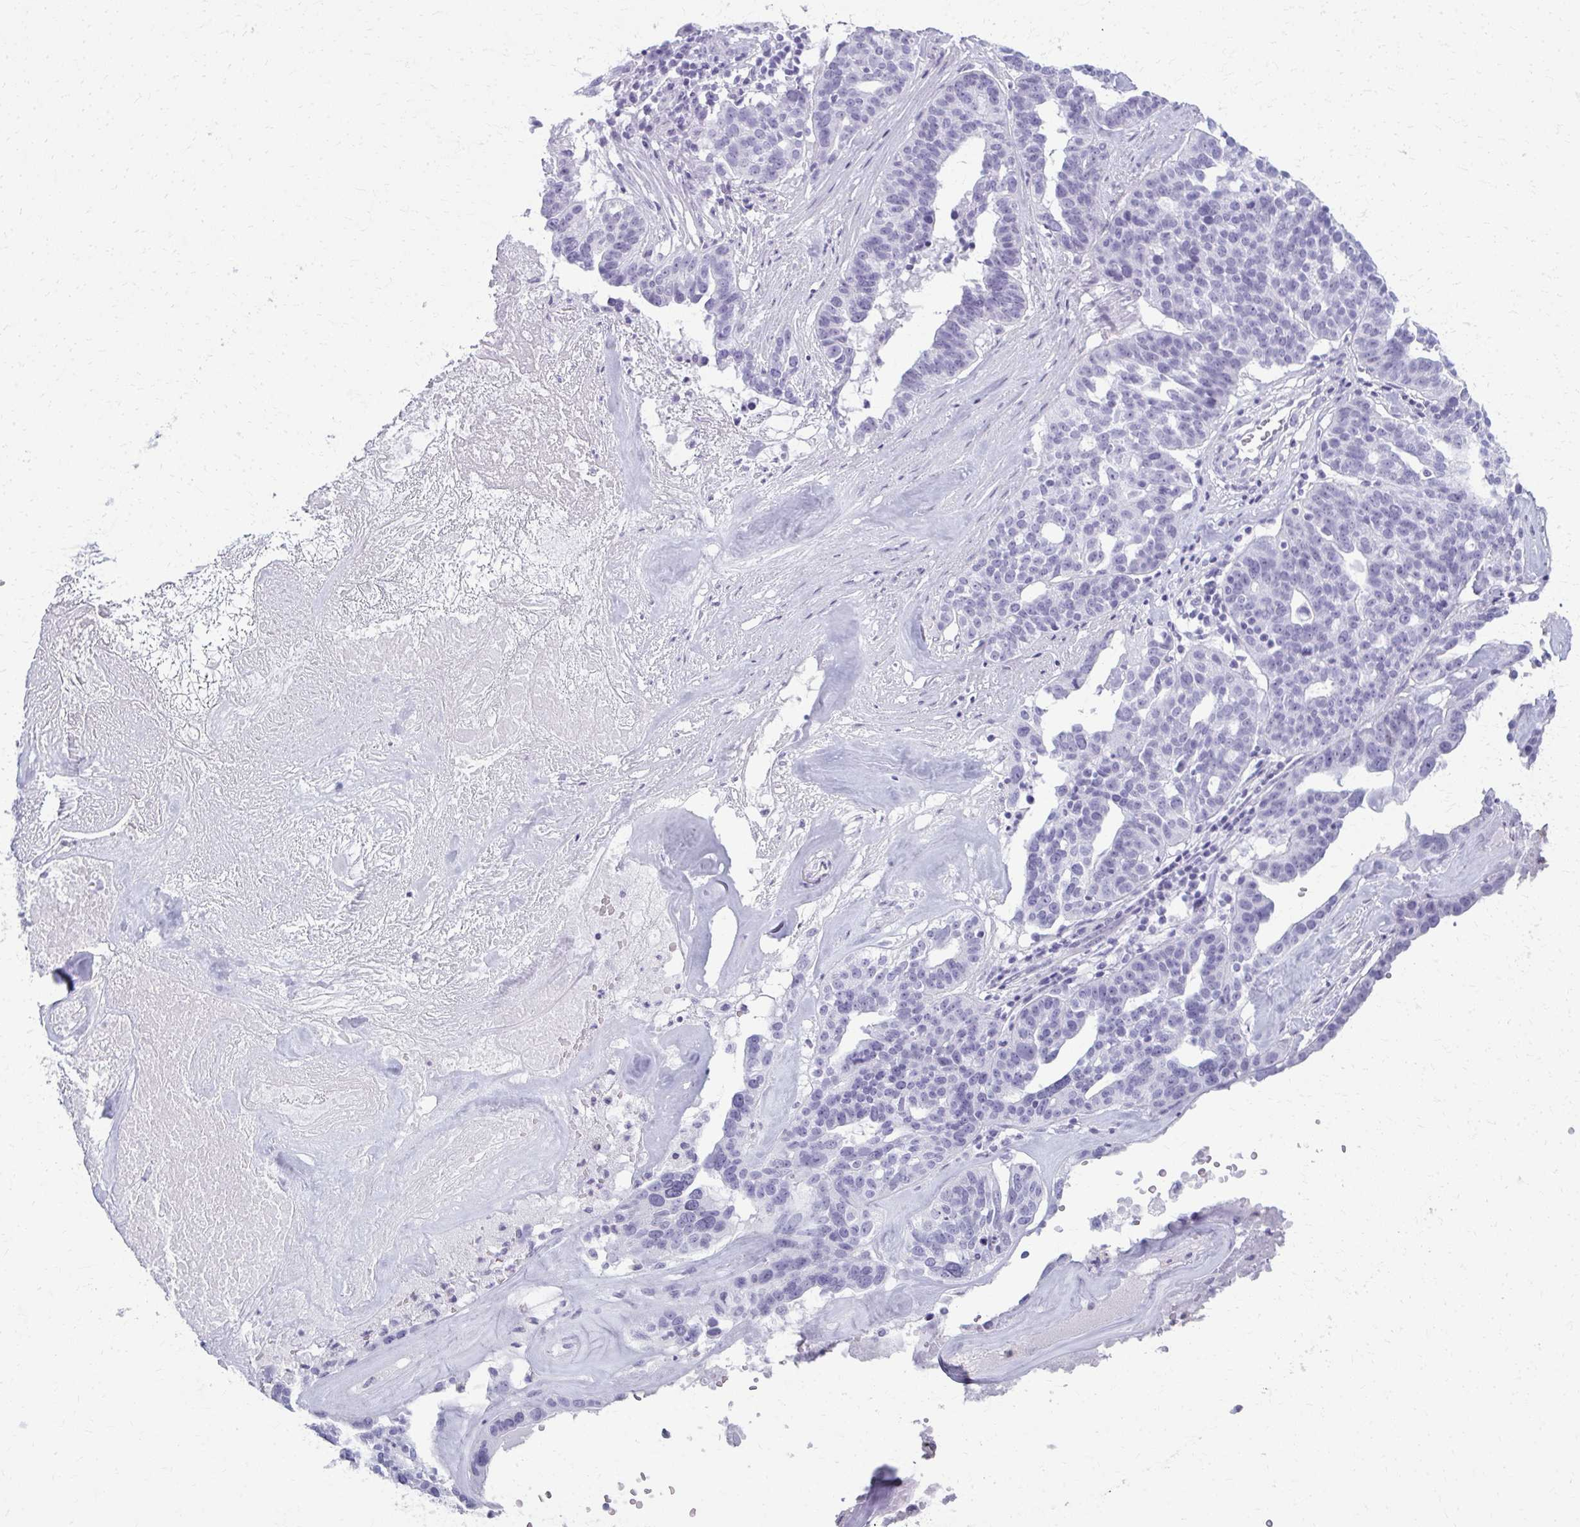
{"staining": {"intensity": "negative", "quantity": "none", "location": "none"}, "tissue": "ovarian cancer", "cell_type": "Tumor cells", "image_type": "cancer", "snomed": [{"axis": "morphology", "description": "Cystadenocarcinoma, serous, NOS"}, {"axis": "topography", "description": "Ovary"}], "caption": "DAB immunohistochemical staining of human ovarian cancer exhibits no significant expression in tumor cells. (DAB (3,3'-diaminobenzidine) IHC visualized using brightfield microscopy, high magnification).", "gene": "CA3", "patient": {"sex": "female", "age": 59}}